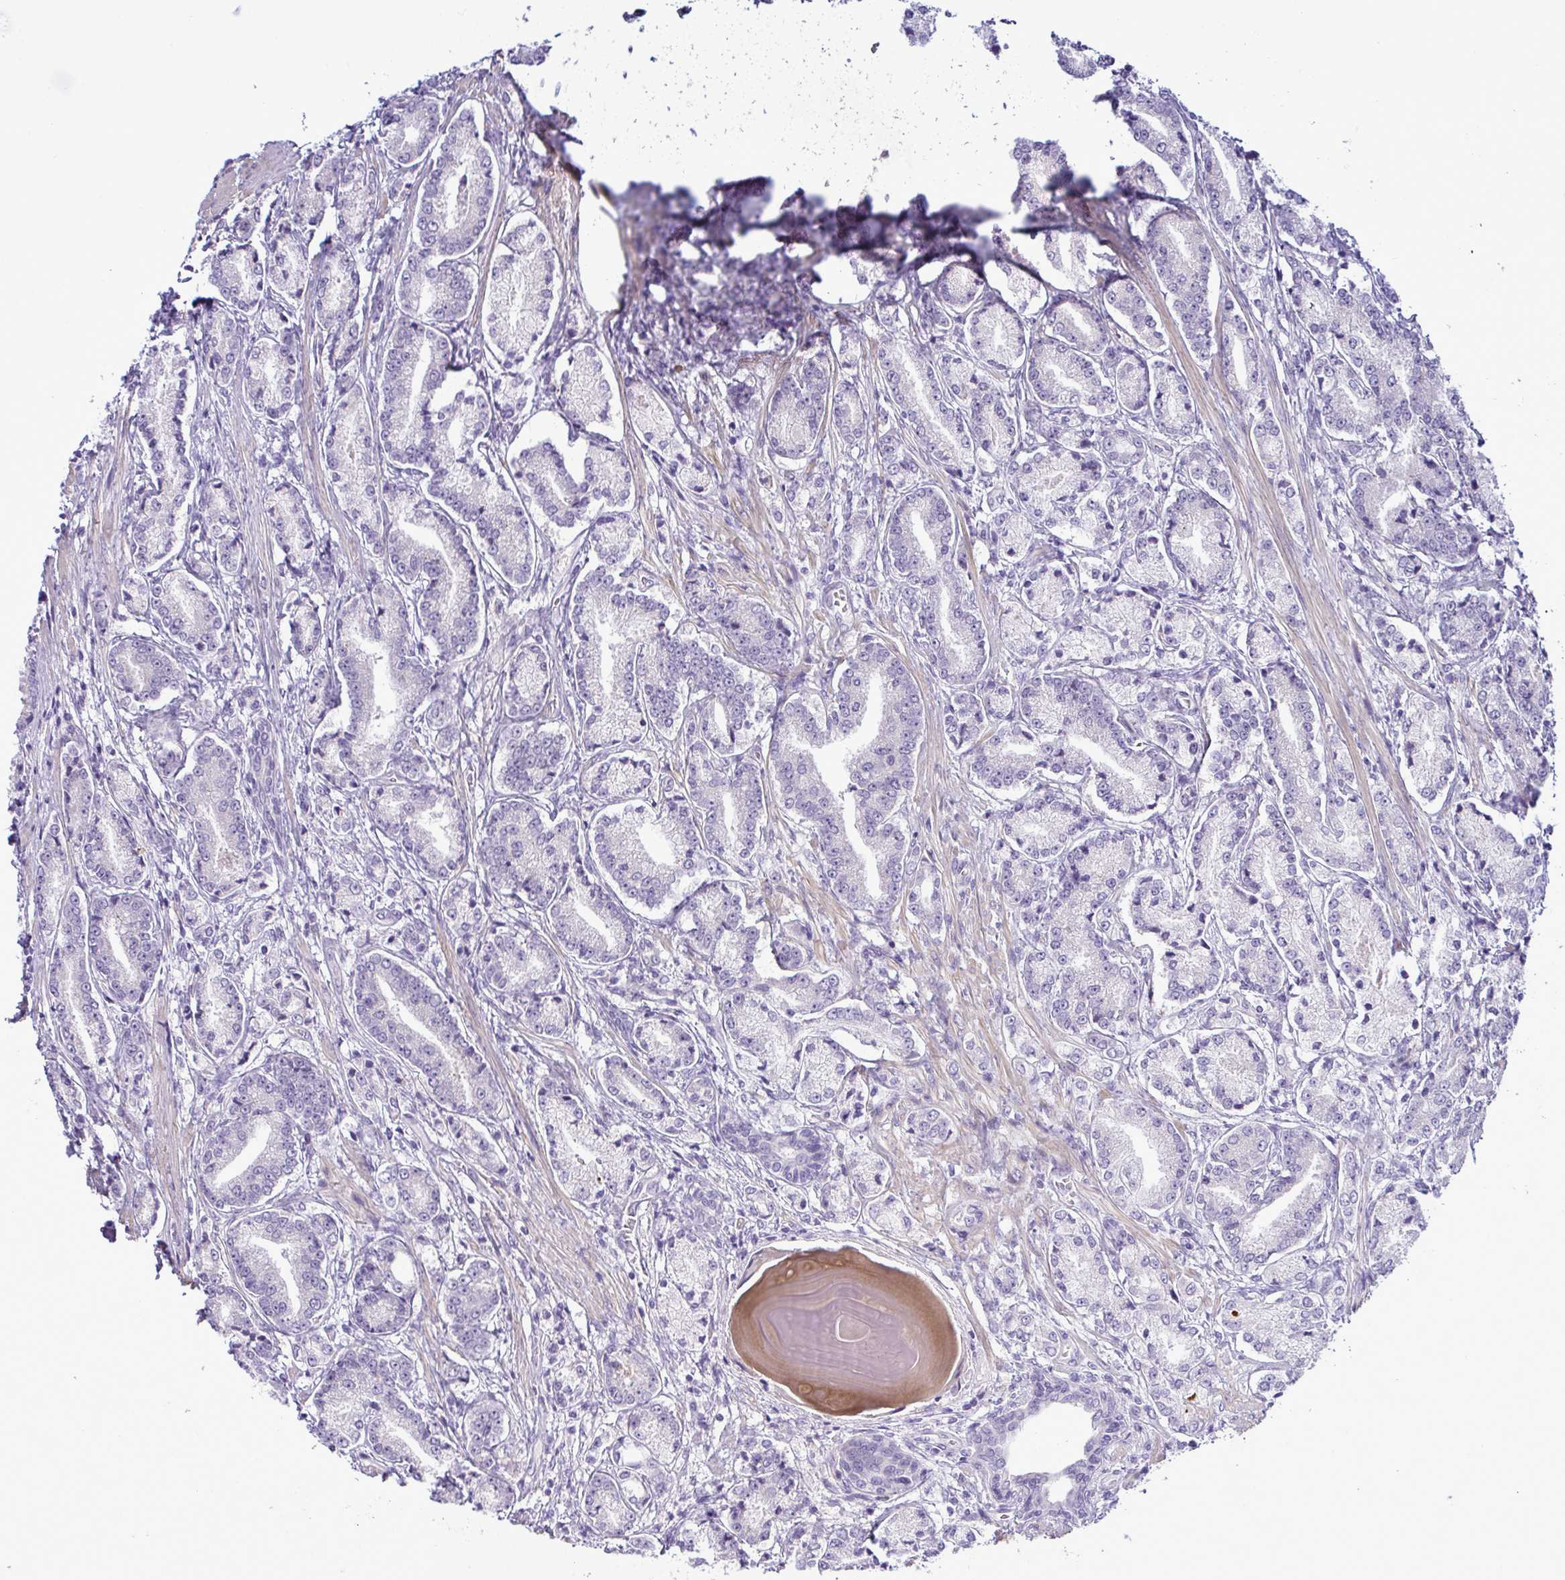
{"staining": {"intensity": "negative", "quantity": "none", "location": "none"}, "tissue": "prostate cancer", "cell_type": "Tumor cells", "image_type": "cancer", "snomed": [{"axis": "morphology", "description": "Adenocarcinoma, High grade"}, {"axis": "topography", "description": "Prostate and seminal vesicle, NOS"}], "caption": "High magnification brightfield microscopy of prostate adenocarcinoma (high-grade) stained with DAB (brown) and counterstained with hematoxylin (blue): tumor cells show no significant expression.", "gene": "SYNPO2L", "patient": {"sex": "male", "age": 61}}